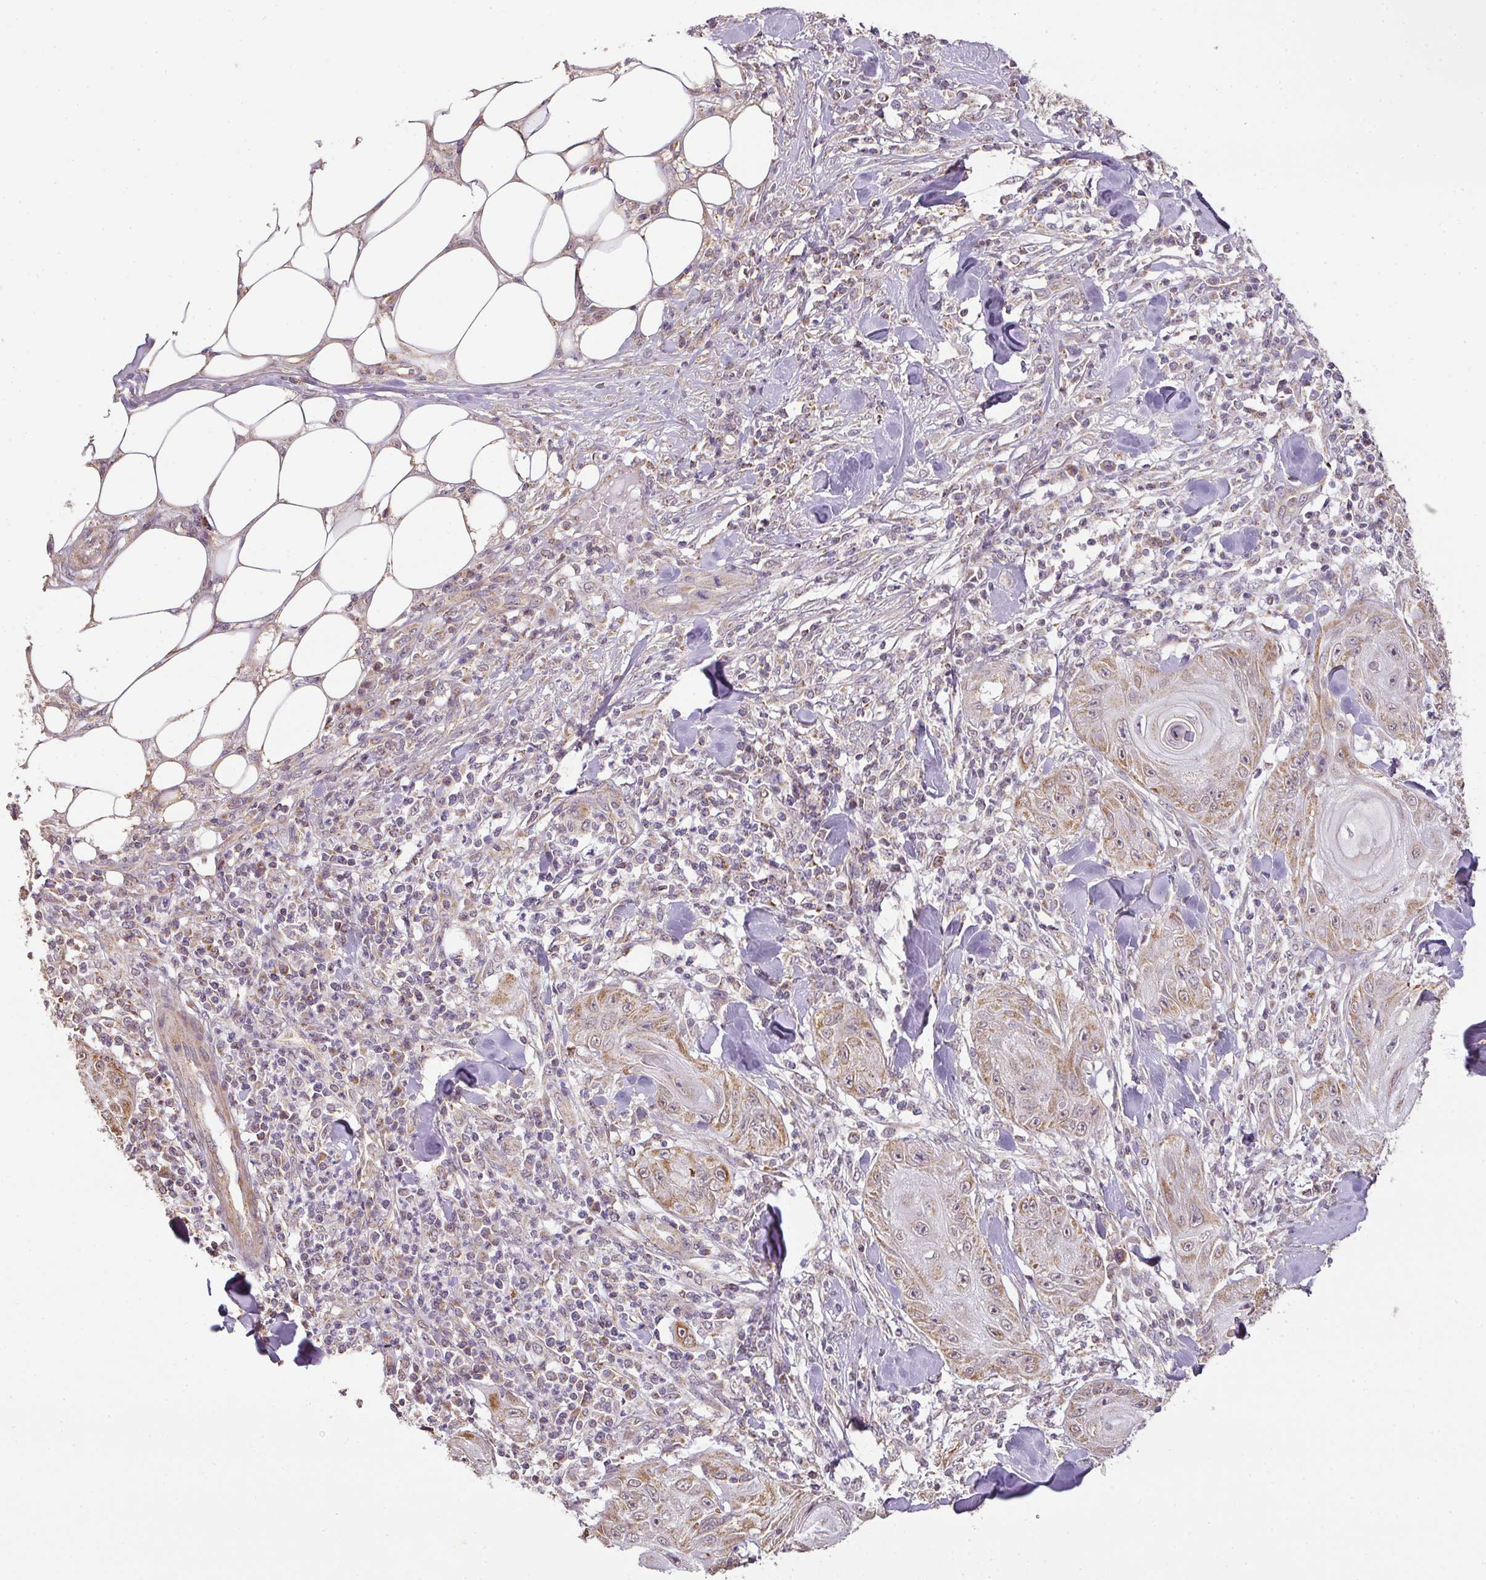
{"staining": {"intensity": "moderate", "quantity": "25%-75%", "location": "cytoplasmic/membranous"}, "tissue": "skin cancer", "cell_type": "Tumor cells", "image_type": "cancer", "snomed": [{"axis": "morphology", "description": "Squamous cell carcinoma, NOS"}, {"axis": "topography", "description": "Skin"}], "caption": "Skin cancer was stained to show a protein in brown. There is medium levels of moderate cytoplasmic/membranous expression in about 25%-75% of tumor cells. (DAB (3,3'-diaminobenzidine) IHC with brightfield microscopy, high magnification).", "gene": "MYOM2", "patient": {"sex": "female", "age": 78}}